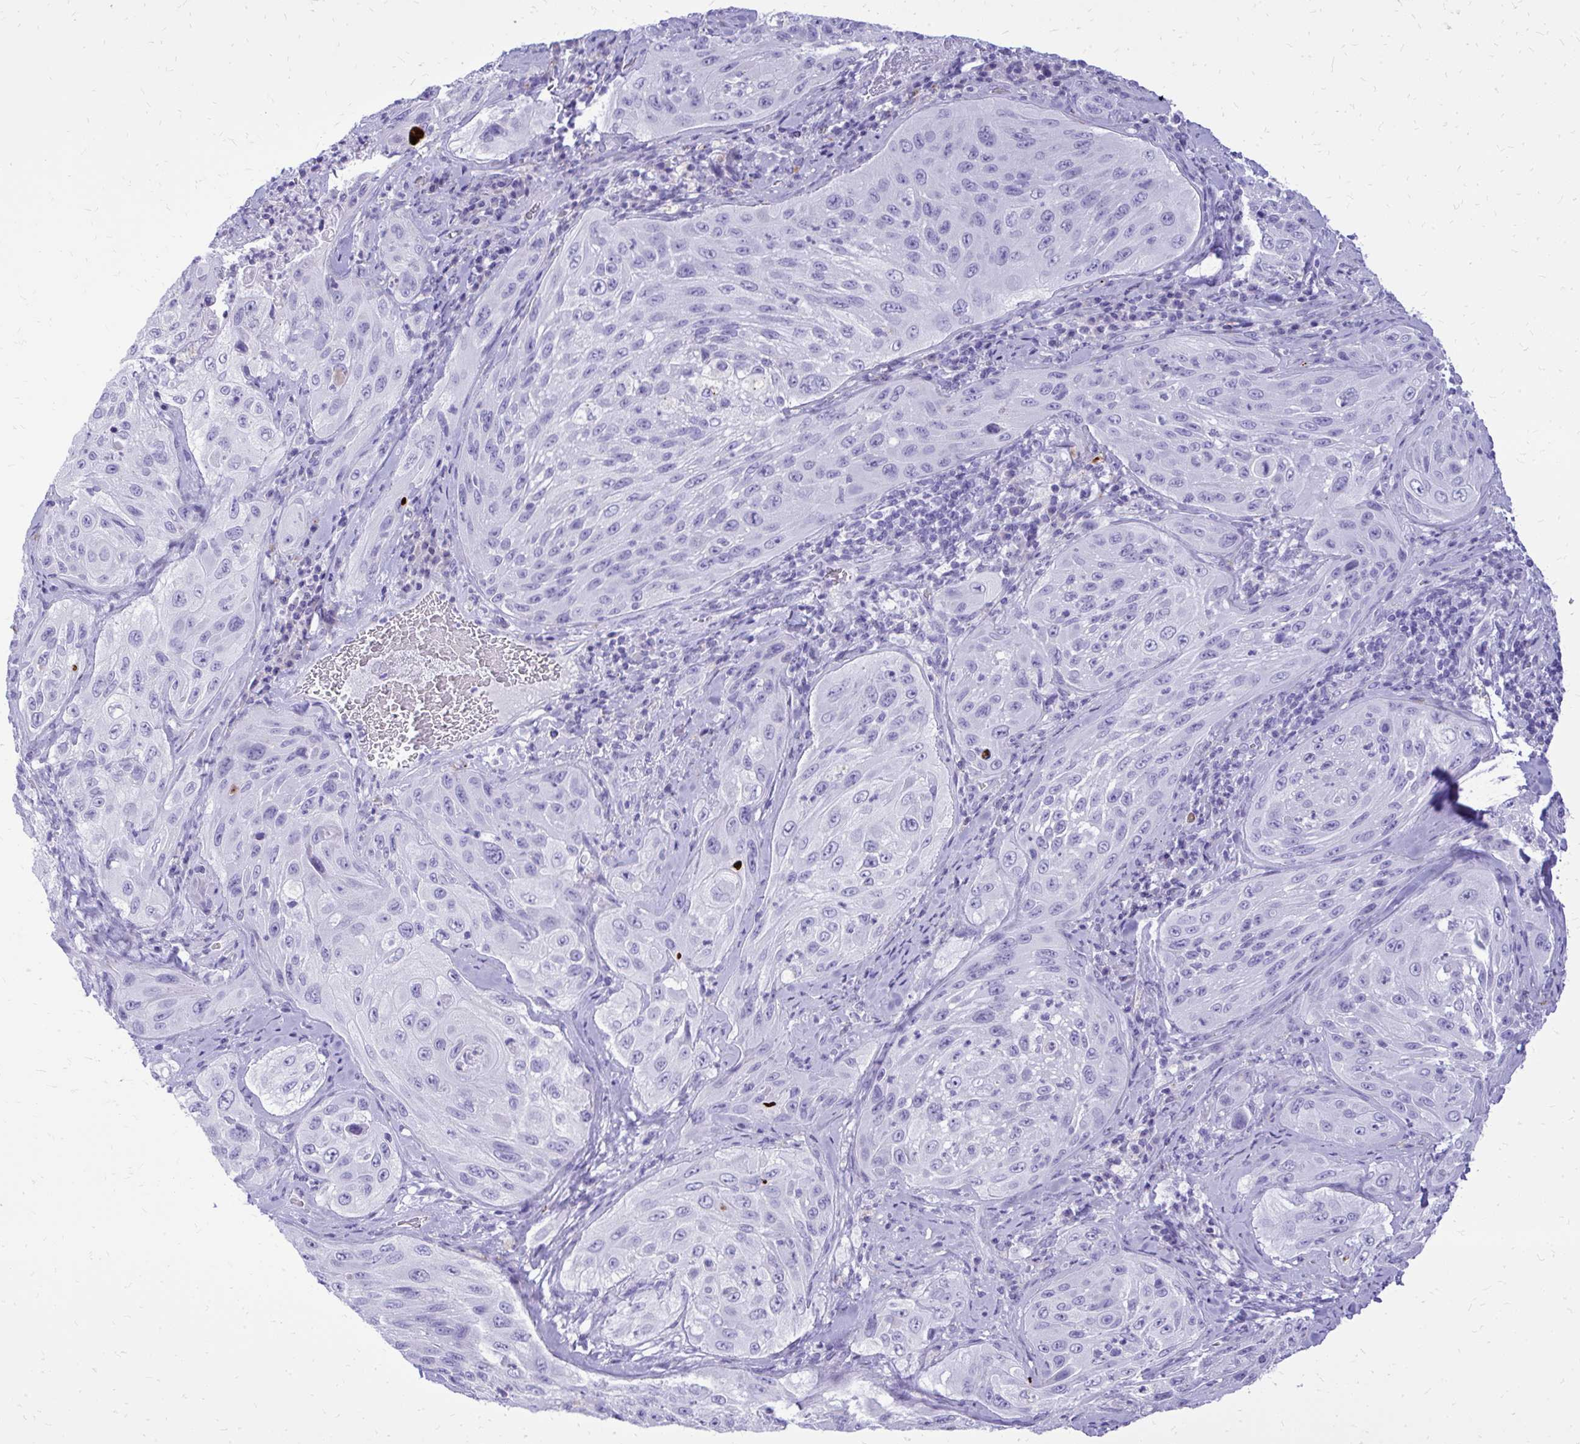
{"staining": {"intensity": "negative", "quantity": "none", "location": "none"}, "tissue": "cervical cancer", "cell_type": "Tumor cells", "image_type": "cancer", "snomed": [{"axis": "morphology", "description": "Squamous cell carcinoma, NOS"}, {"axis": "topography", "description": "Cervix"}], "caption": "Micrograph shows no protein positivity in tumor cells of cervical cancer tissue. (DAB IHC with hematoxylin counter stain).", "gene": "BCL6B", "patient": {"sex": "female", "age": 42}}